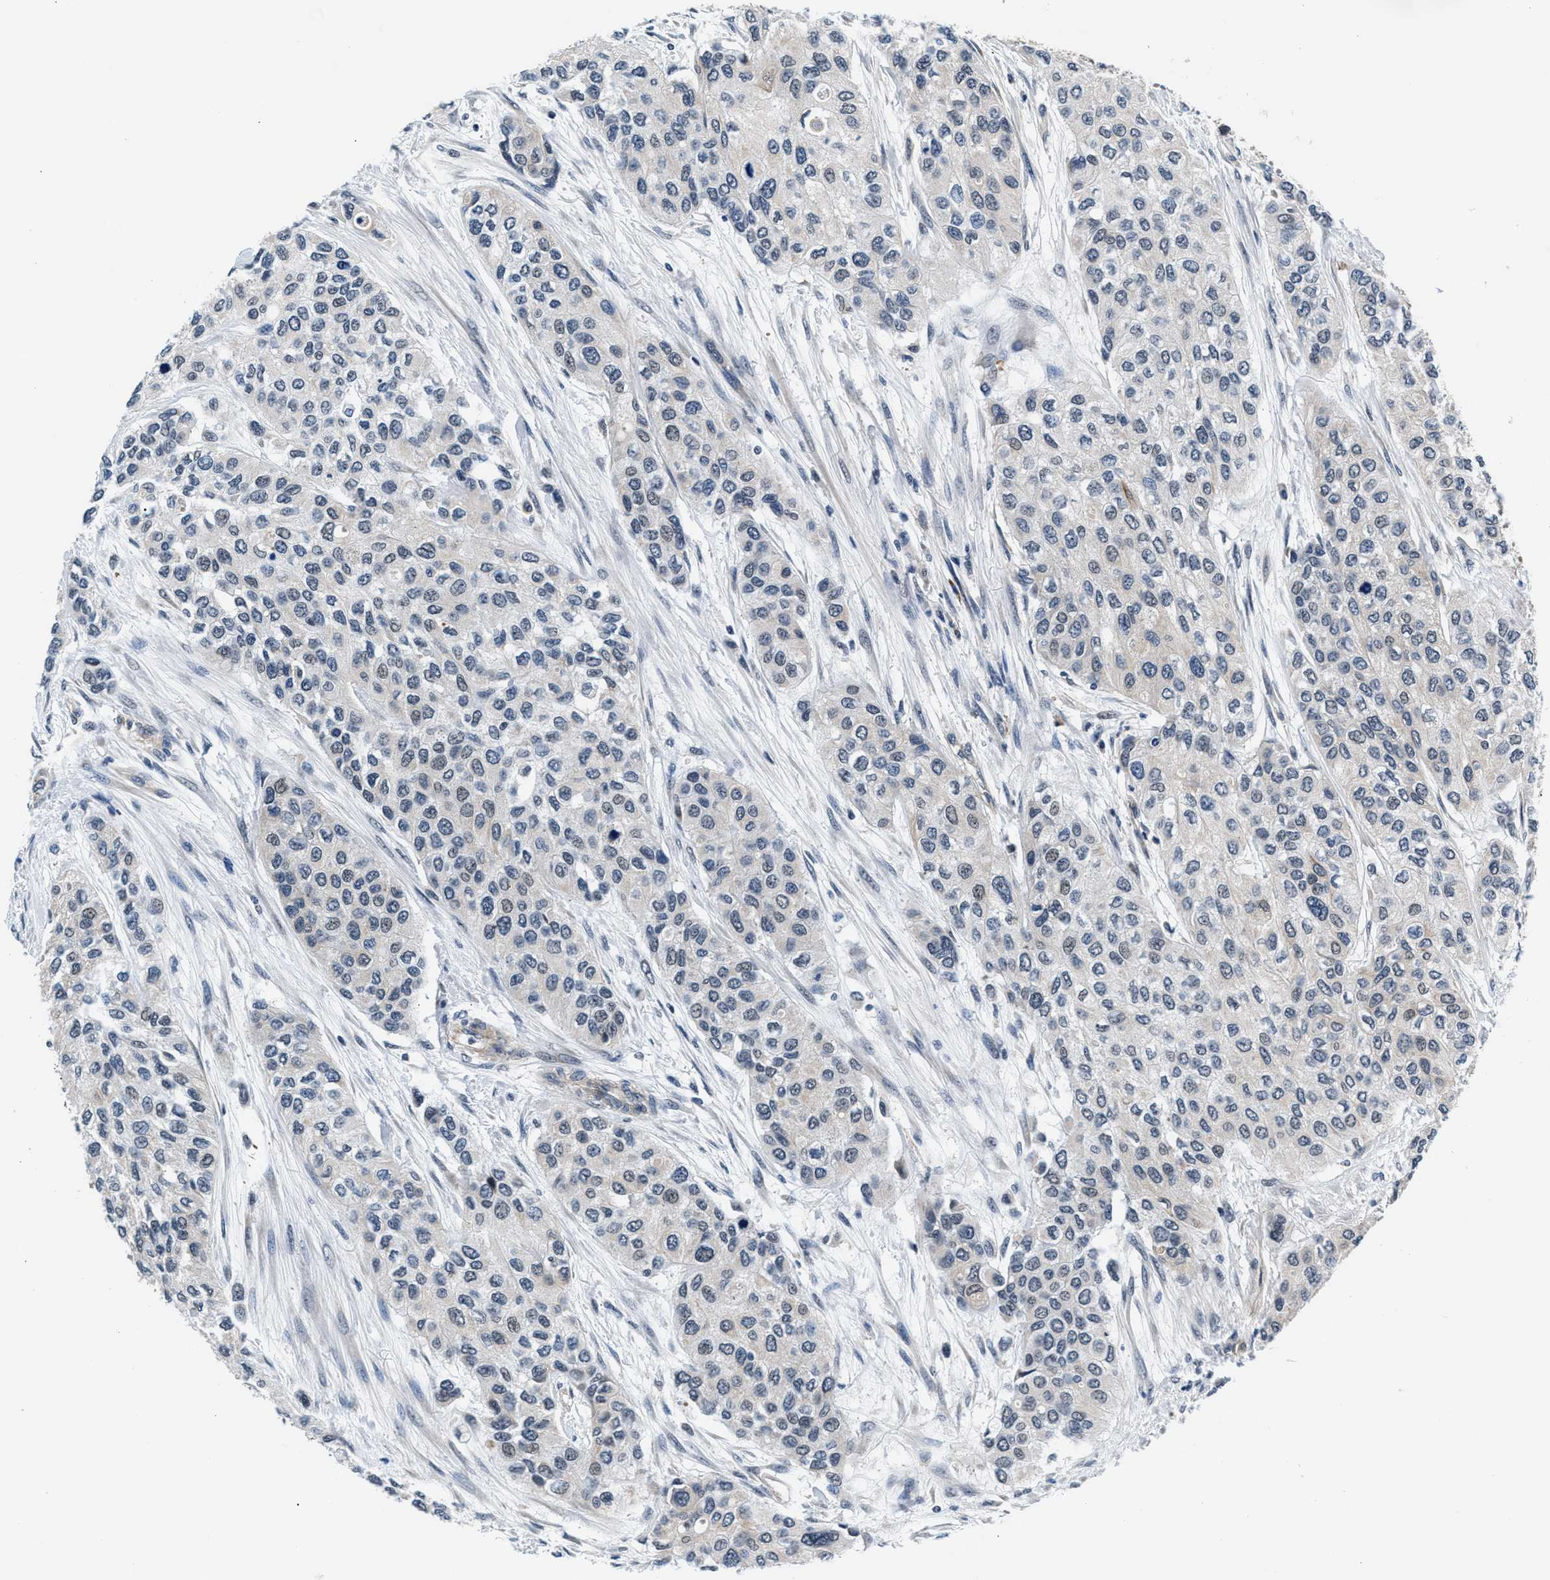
{"staining": {"intensity": "negative", "quantity": "none", "location": "none"}, "tissue": "urothelial cancer", "cell_type": "Tumor cells", "image_type": "cancer", "snomed": [{"axis": "morphology", "description": "Urothelial carcinoma, High grade"}, {"axis": "topography", "description": "Urinary bladder"}], "caption": "Micrograph shows no protein positivity in tumor cells of high-grade urothelial carcinoma tissue.", "gene": "PRPSAP2", "patient": {"sex": "female", "age": 56}}